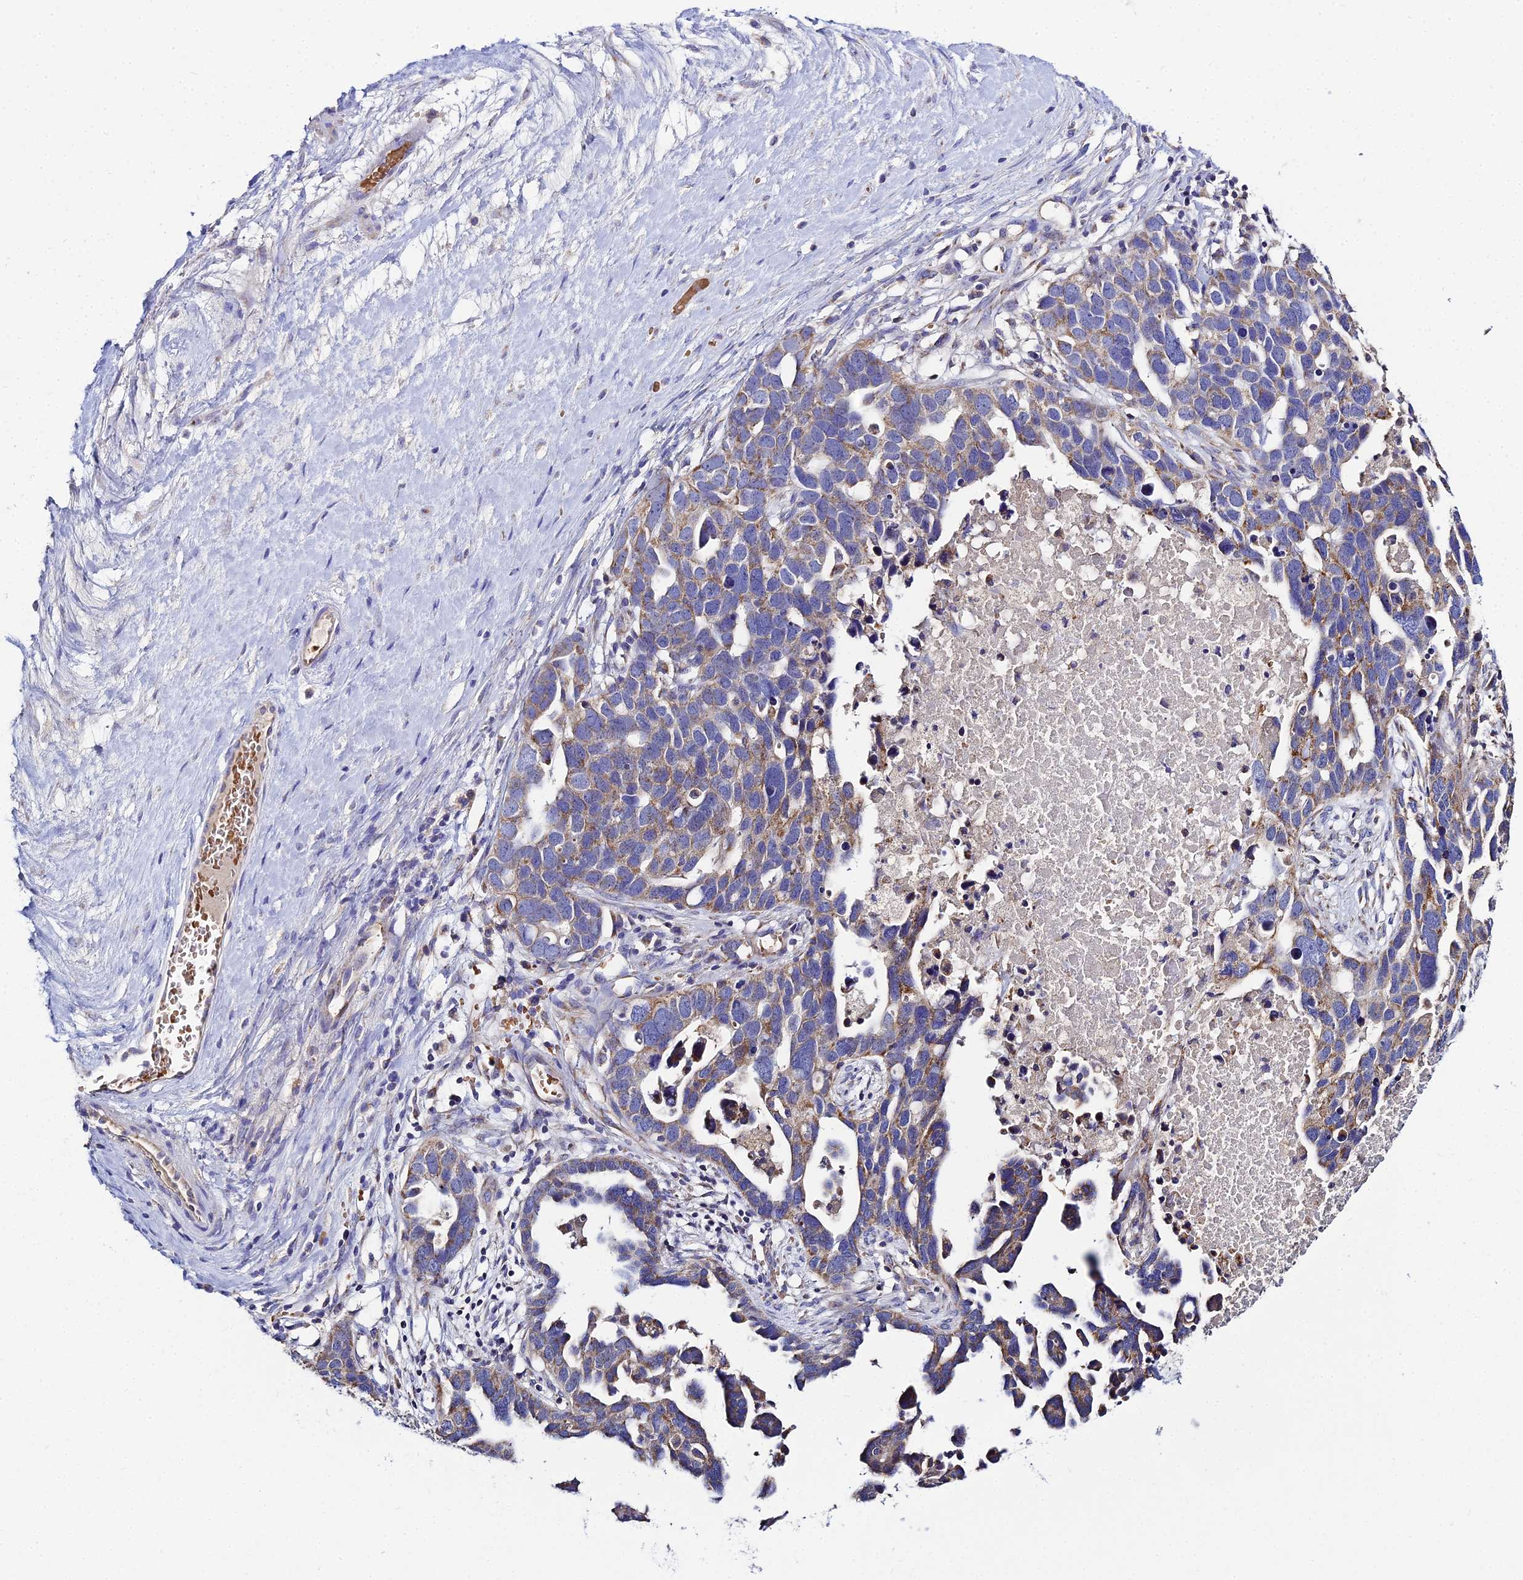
{"staining": {"intensity": "weak", "quantity": "25%-75%", "location": "cytoplasmic/membranous"}, "tissue": "ovarian cancer", "cell_type": "Tumor cells", "image_type": "cancer", "snomed": [{"axis": "morphology", "description": "Cystadenocarcinoma, serous, NOS"}, {"axis": "topography", "description": "Ovary"}], "caption": "Serous cystadenocarcinoma (ovarian) stained with DAB immunohistochemistry exhibits low levels of weak cytoplasmic/membranous positivity in about 25%-75% of tumor cells.", "gene": "TYW5", "patient": {"sex": "female", "age": 54}}